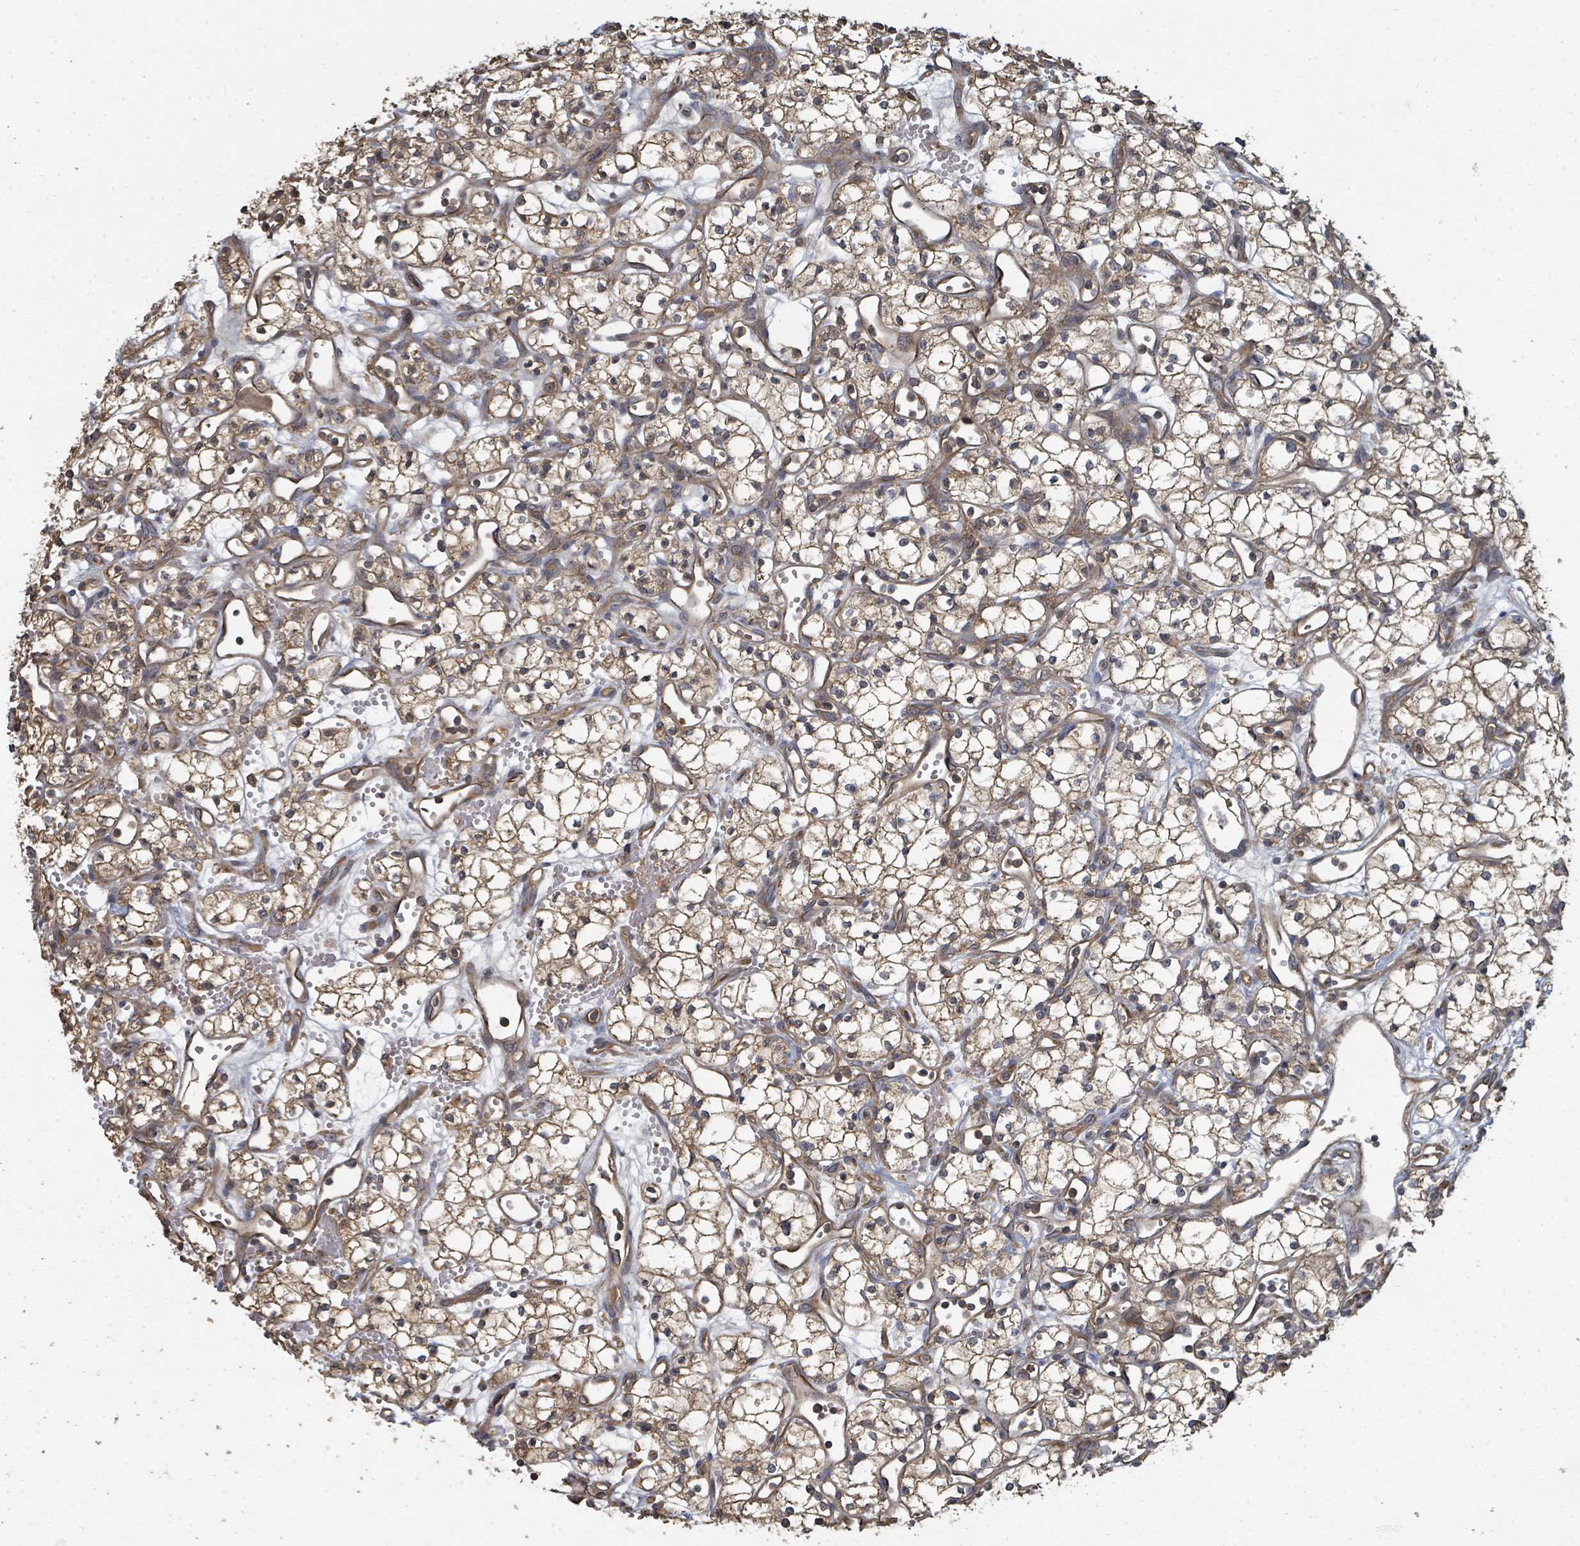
{"staining": {"intensity": "moderate", "quantity": "25%-75%", "location": "cytoplasmic/membranous"}, "tissue": "renal cancer", "cell_type": "Tumor cells", "image_type": "cancer", "snomed": [{"axis": "morphology", "description": "Adenocarcinoma, NOS"}, {"axis": "topography", "description": "Kidney"}], "caption": "A brown stain shows moderate cytoplasmic/membranous positivity of a protein in human renal adenocarcinoma tumor cells.", "gene": "WDFY1", "patient": {"sex": "male", "age": 59}}